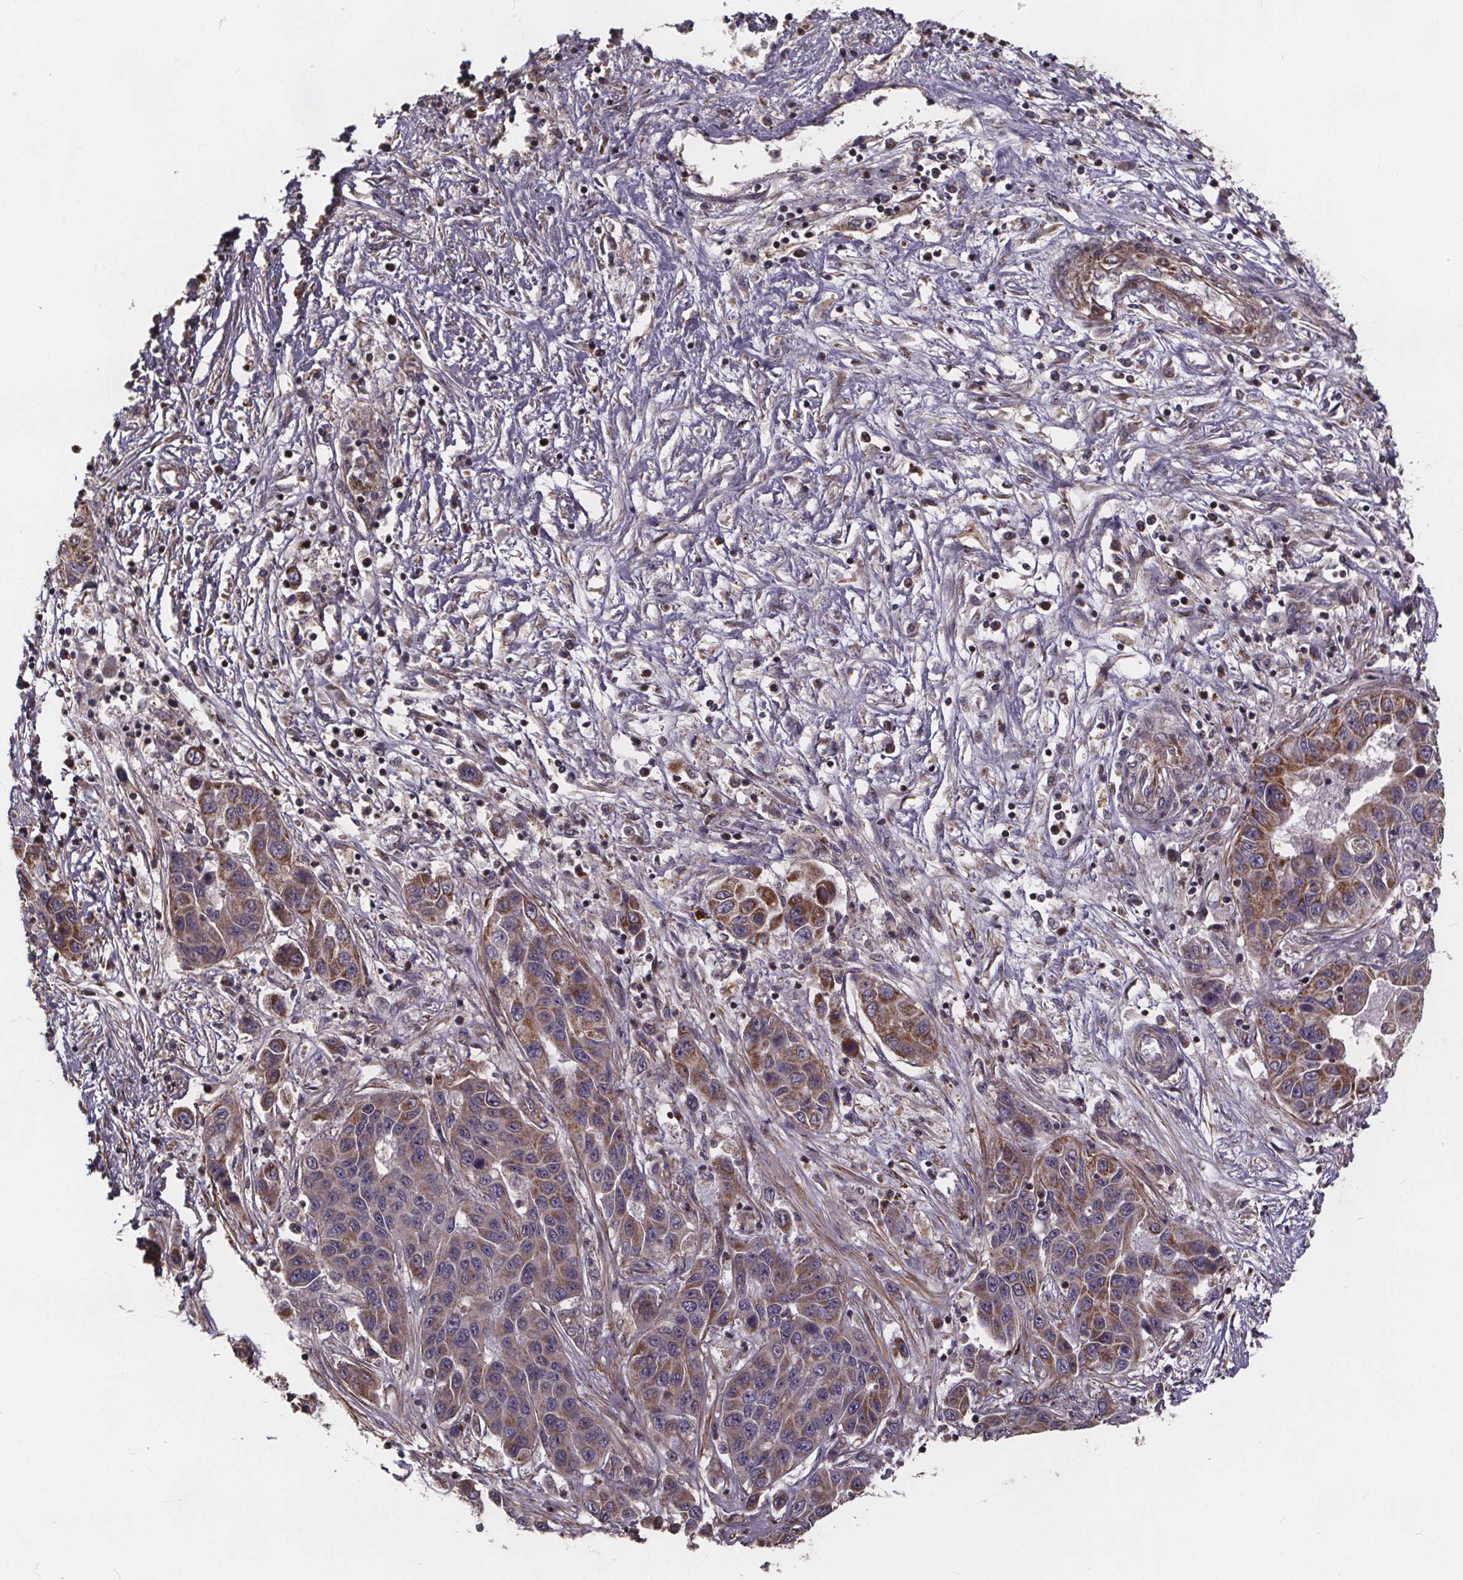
{"staining": {"intensity": "moderate", "quantity": ">75%", "location": "cytoplasmic/membranous"}, "tissue": "liver cancer", "cell_type": "Tumor cells", "image_type": "cancer", "snomed": [{"axis": "morphology", "description": "Cholangiocarcinoma"}, {"axis": "topography", "description": "Liver"}], "caption": "High-magnification brightfield microscopy of liver cholangiocarcinoma stained with DAB (brown) and counterstained with hematoxylin (blue). tumor cells exhibit moderate cytoplasmic/membranous staining is identified in approximately>75% of cells.", "gene": "YME1L1", "patient": {"sex": "female", "age": 52}}